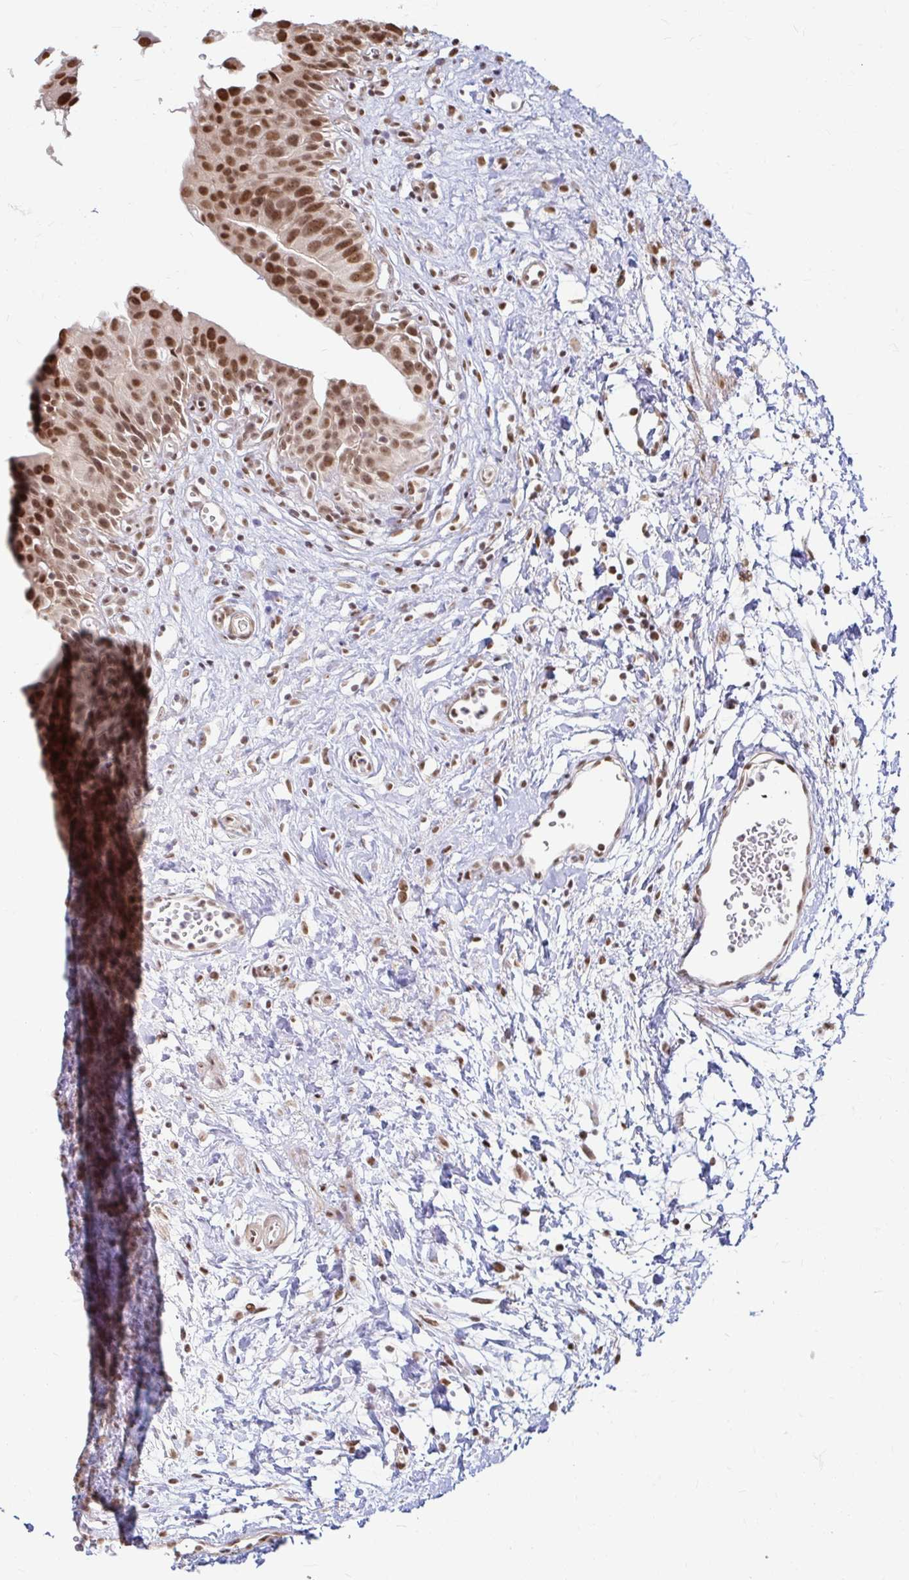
{"staining": {"intensity": "strong", "quantity": ">75%", "location": "nuclear"}, "tissue": "urinary bladder", "cell_type": "Urothelial cells", "image_type": "normal", "snomed": [{"axis": "morphology", "description": "Normal tissue, NOS"}, {"axis": "topography", "description": "Urinary bladder"}], "caption": "Immunohistochemical staining of benign human urinary bladder exhibits >75% levels of strong nuclear protein expression in approximately >75% of urothelial cells. The protein of interest is shown in brown color, while the nuclei are stained blue.", "gene": "HNRNPU", "patient": {"sex": "male", "age": 51}}